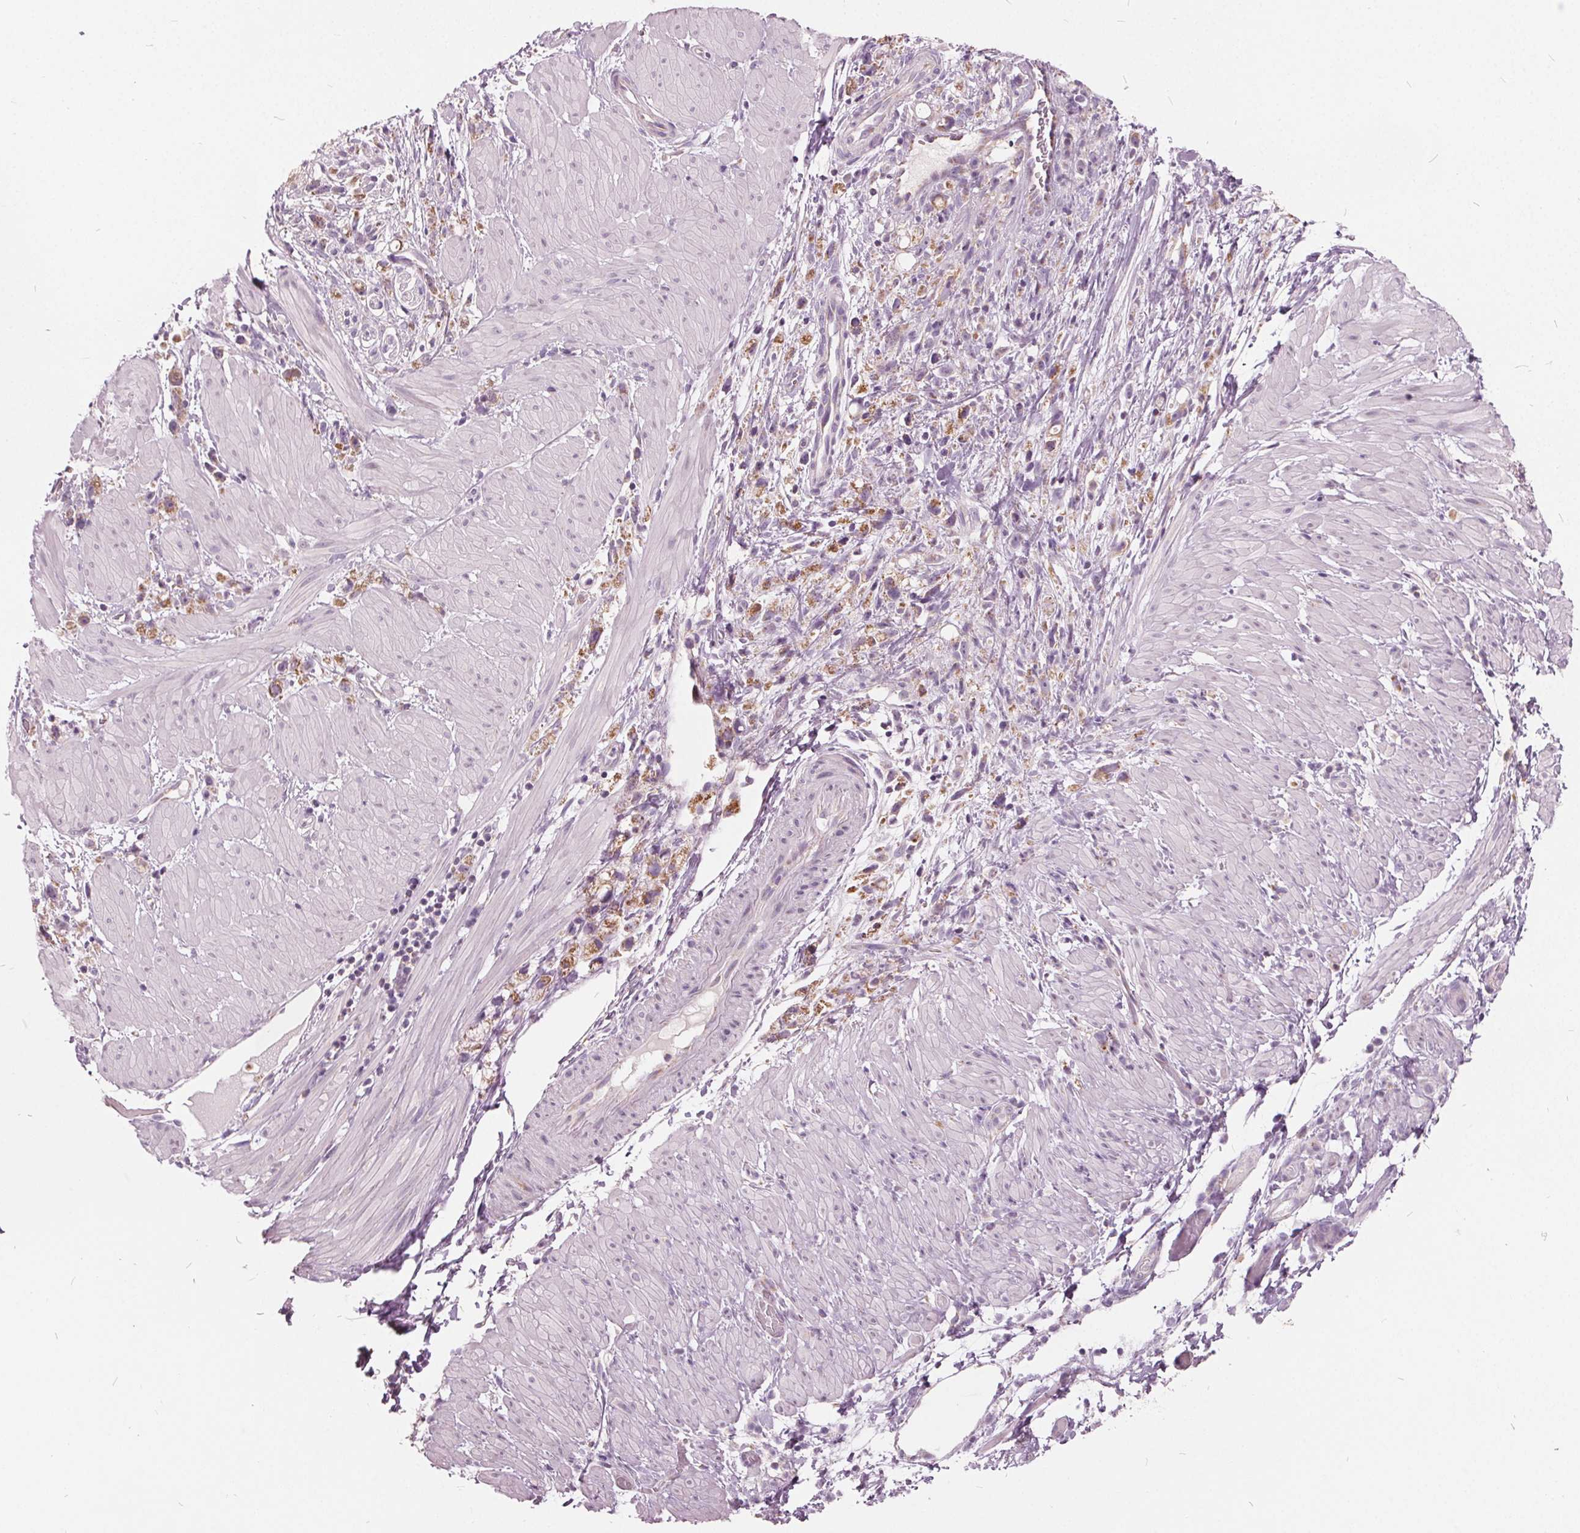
{"staining": {"intensity": "moderate", "quantity": ">75%", "location": "cytoplasmic/membranous"}, "tissue": "stomach cancer", "cell_type": "Tumor cells", "image_type": "cancer", "snomed": [{"axis": "morphology", "description": "Adenocarcinoma, NOS"}, {"axis": "topography", "description": "Stomach"}], "caption": "The immunohistochemical stain labels moderate cytoplasmic/membranous staining in tumor cells of stomach cancer tissue.", "gene": "ECI2", "patient": {"sex": "female", "age": 59}}